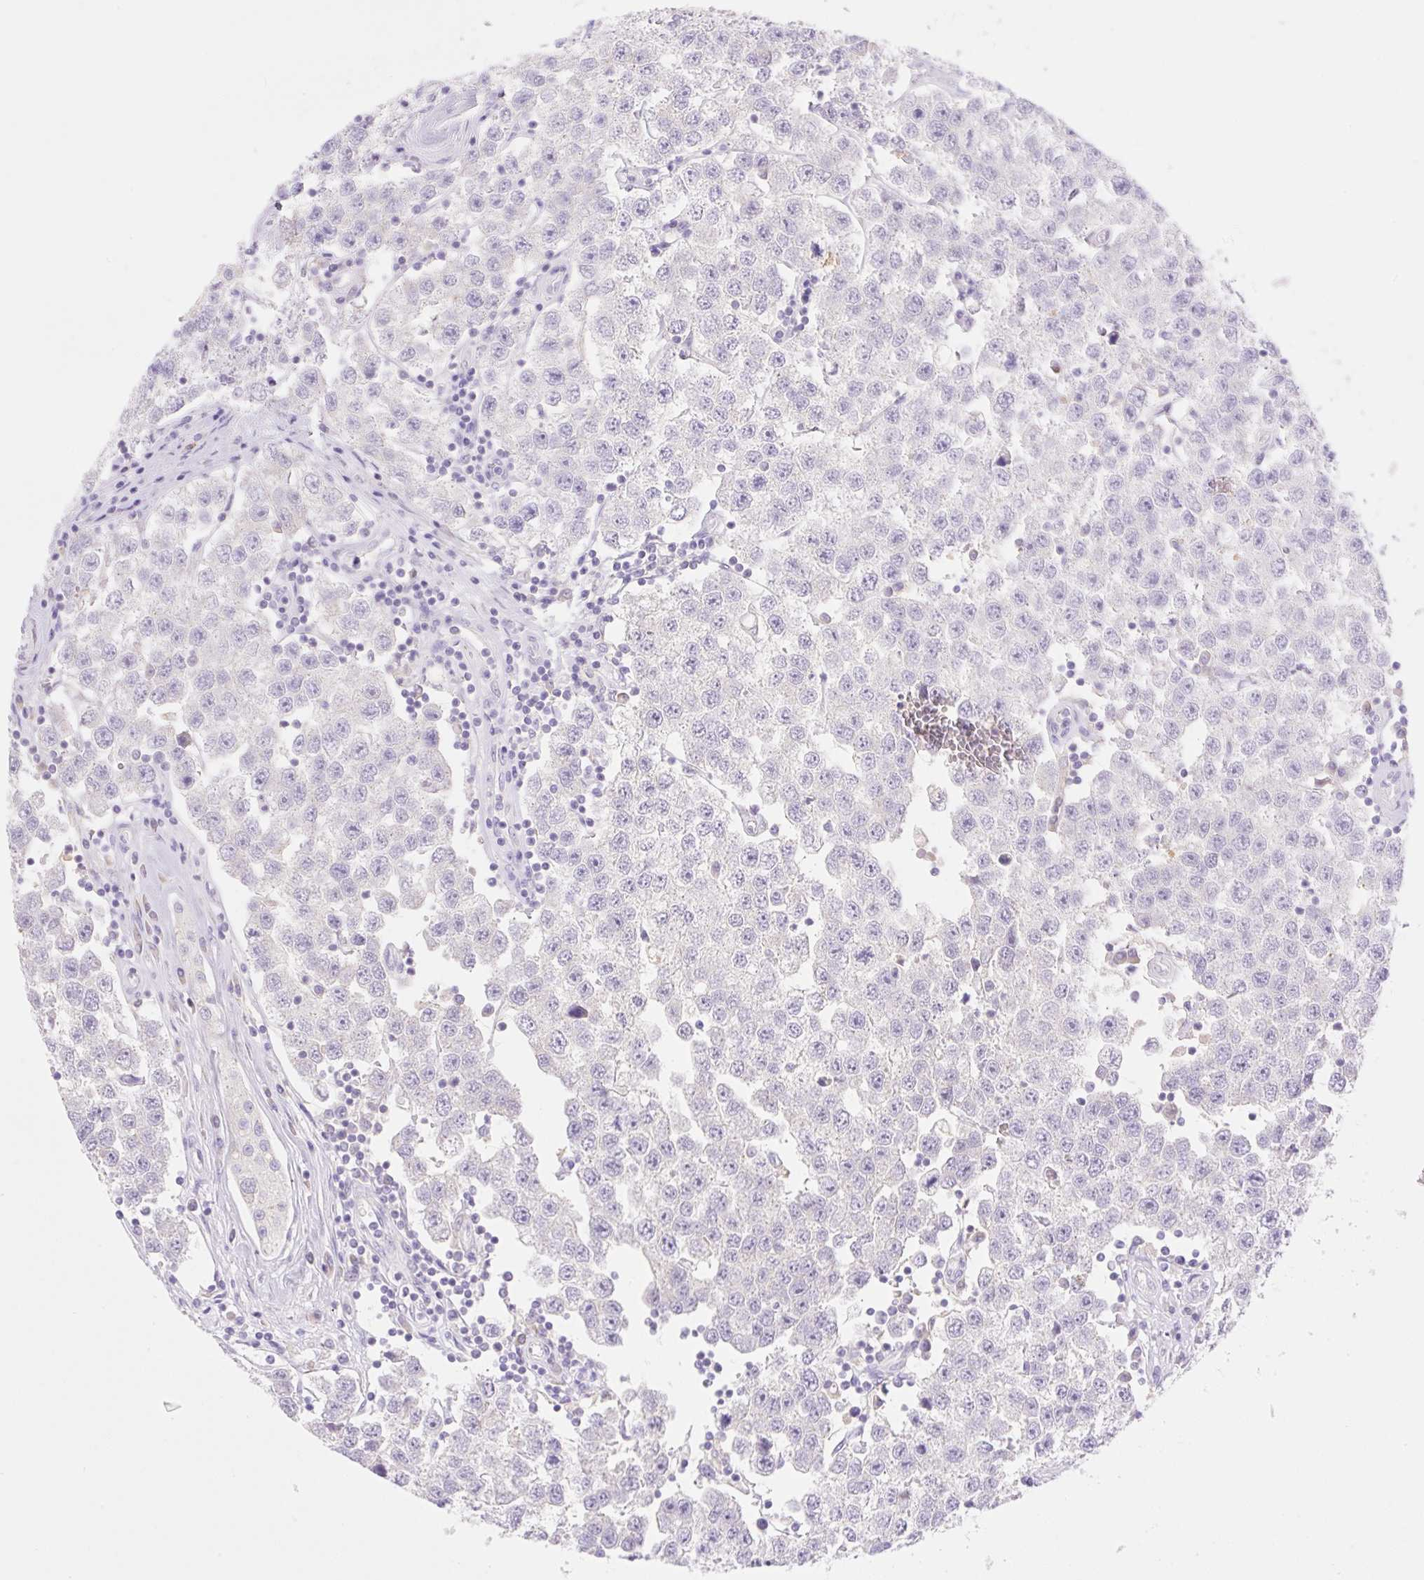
{"staining": {"intensity": "negative", "quantity": "none", "location": "none"}, "tissue": "testis cancer", "cell_type": "Tumor cells", "image_type": "cancer", "snomed": [{"axis": "morphology", "description": "Seminoma, NOS"}, {"axis": "topography", "description": "Testis"}], "caption": "Immunohistochemical staining of human testis seminoma demonstrates no significant staining in tumor cells.", "gene": "DENND5A", "patient": {"sex": "male", "age": 34}}